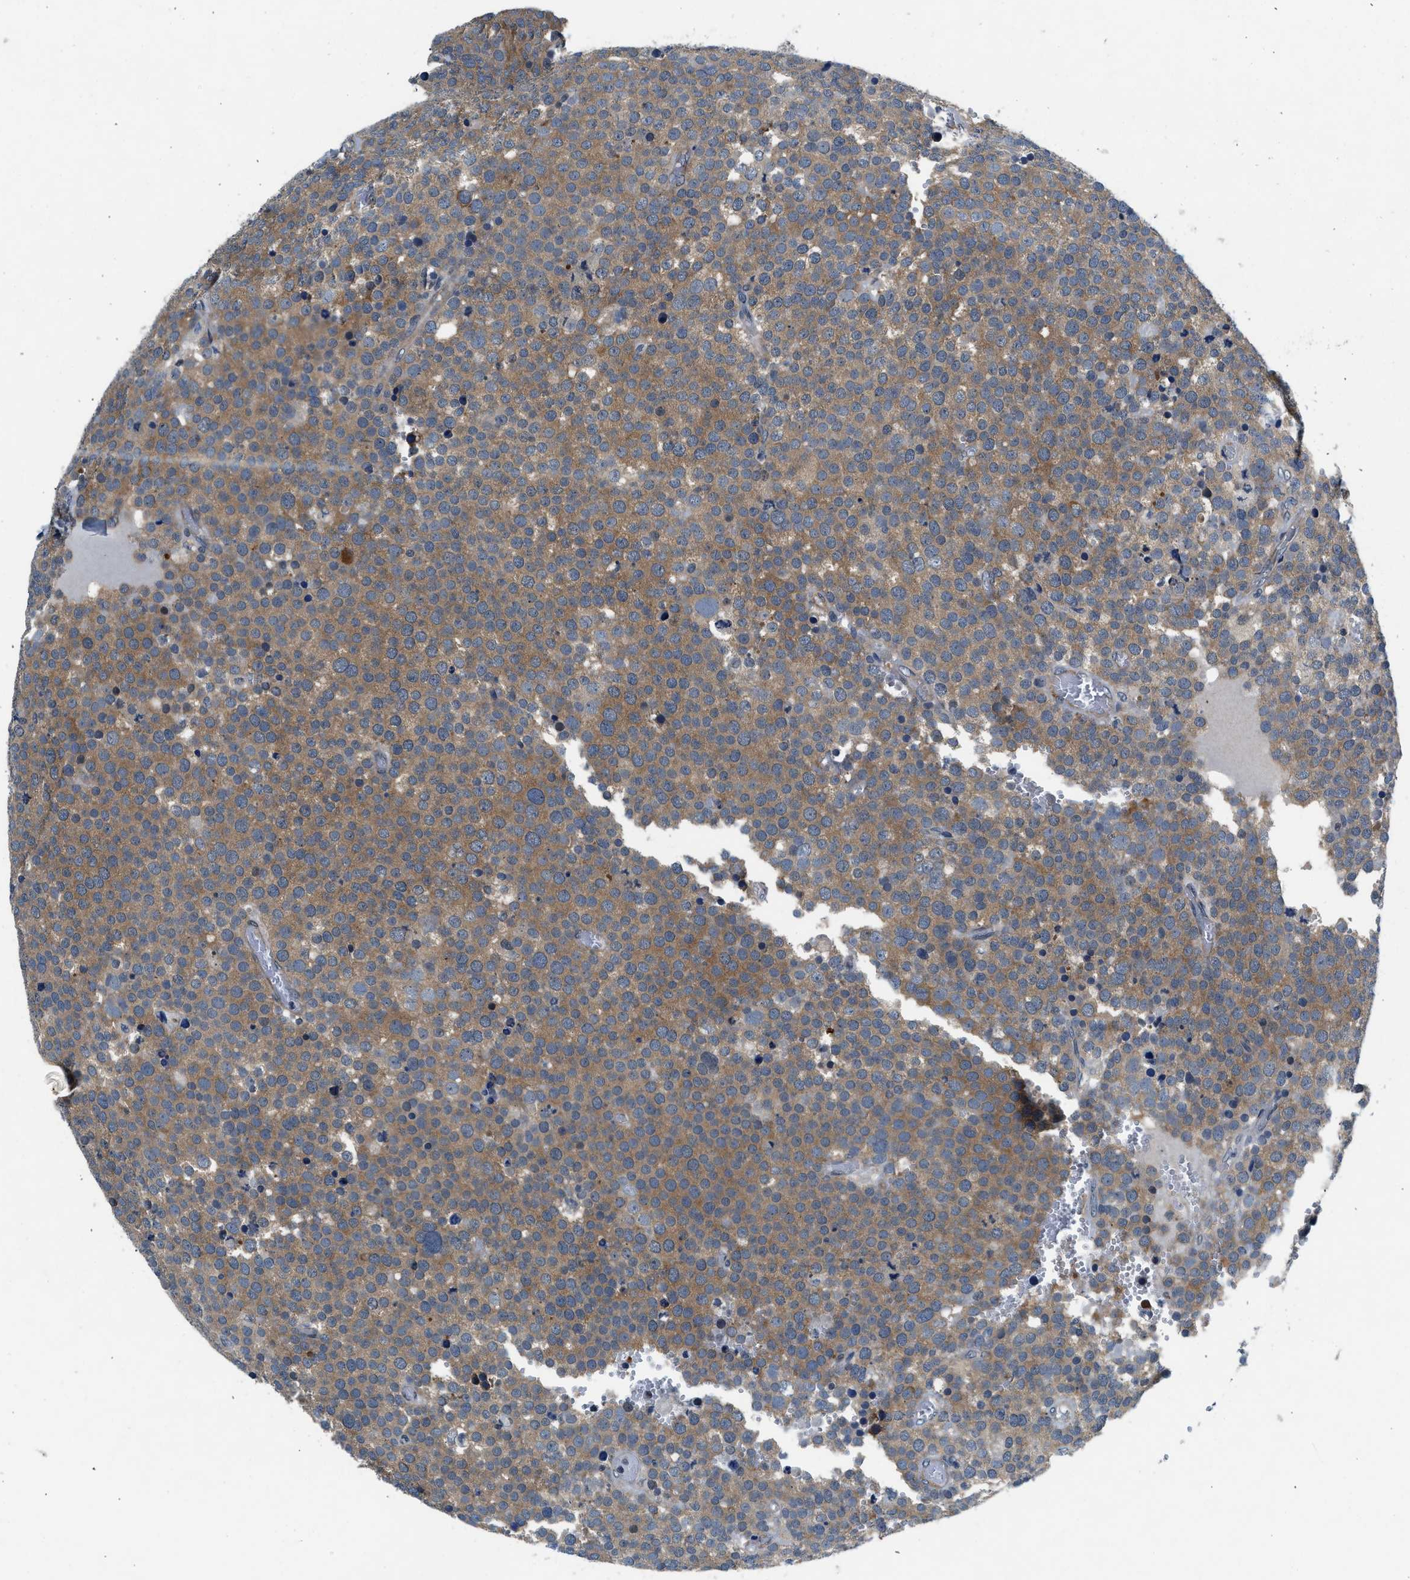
{"staining": {"intensity": "moderate", "quantity": ">75%", "location": "cytoplasmic/membranous"}, "tissue": "testis cancer", "cell_type": "Tumor cells", "image_type": "cancer", "snomed": [{"axis": "morphology", "description": "Normal tissue, NOS"}, {"axis": "morphology", "description": "Seminoma, NOS"}, {"axis": "topography", "description": "Testis"}], "caption": "Testis cancer stained with IHC displays moderate cytoplasmic/membranous staining in about >75% of tumor cells.", "gene": "PA2G4", "patient": {"sex": "male", "age": 71}}